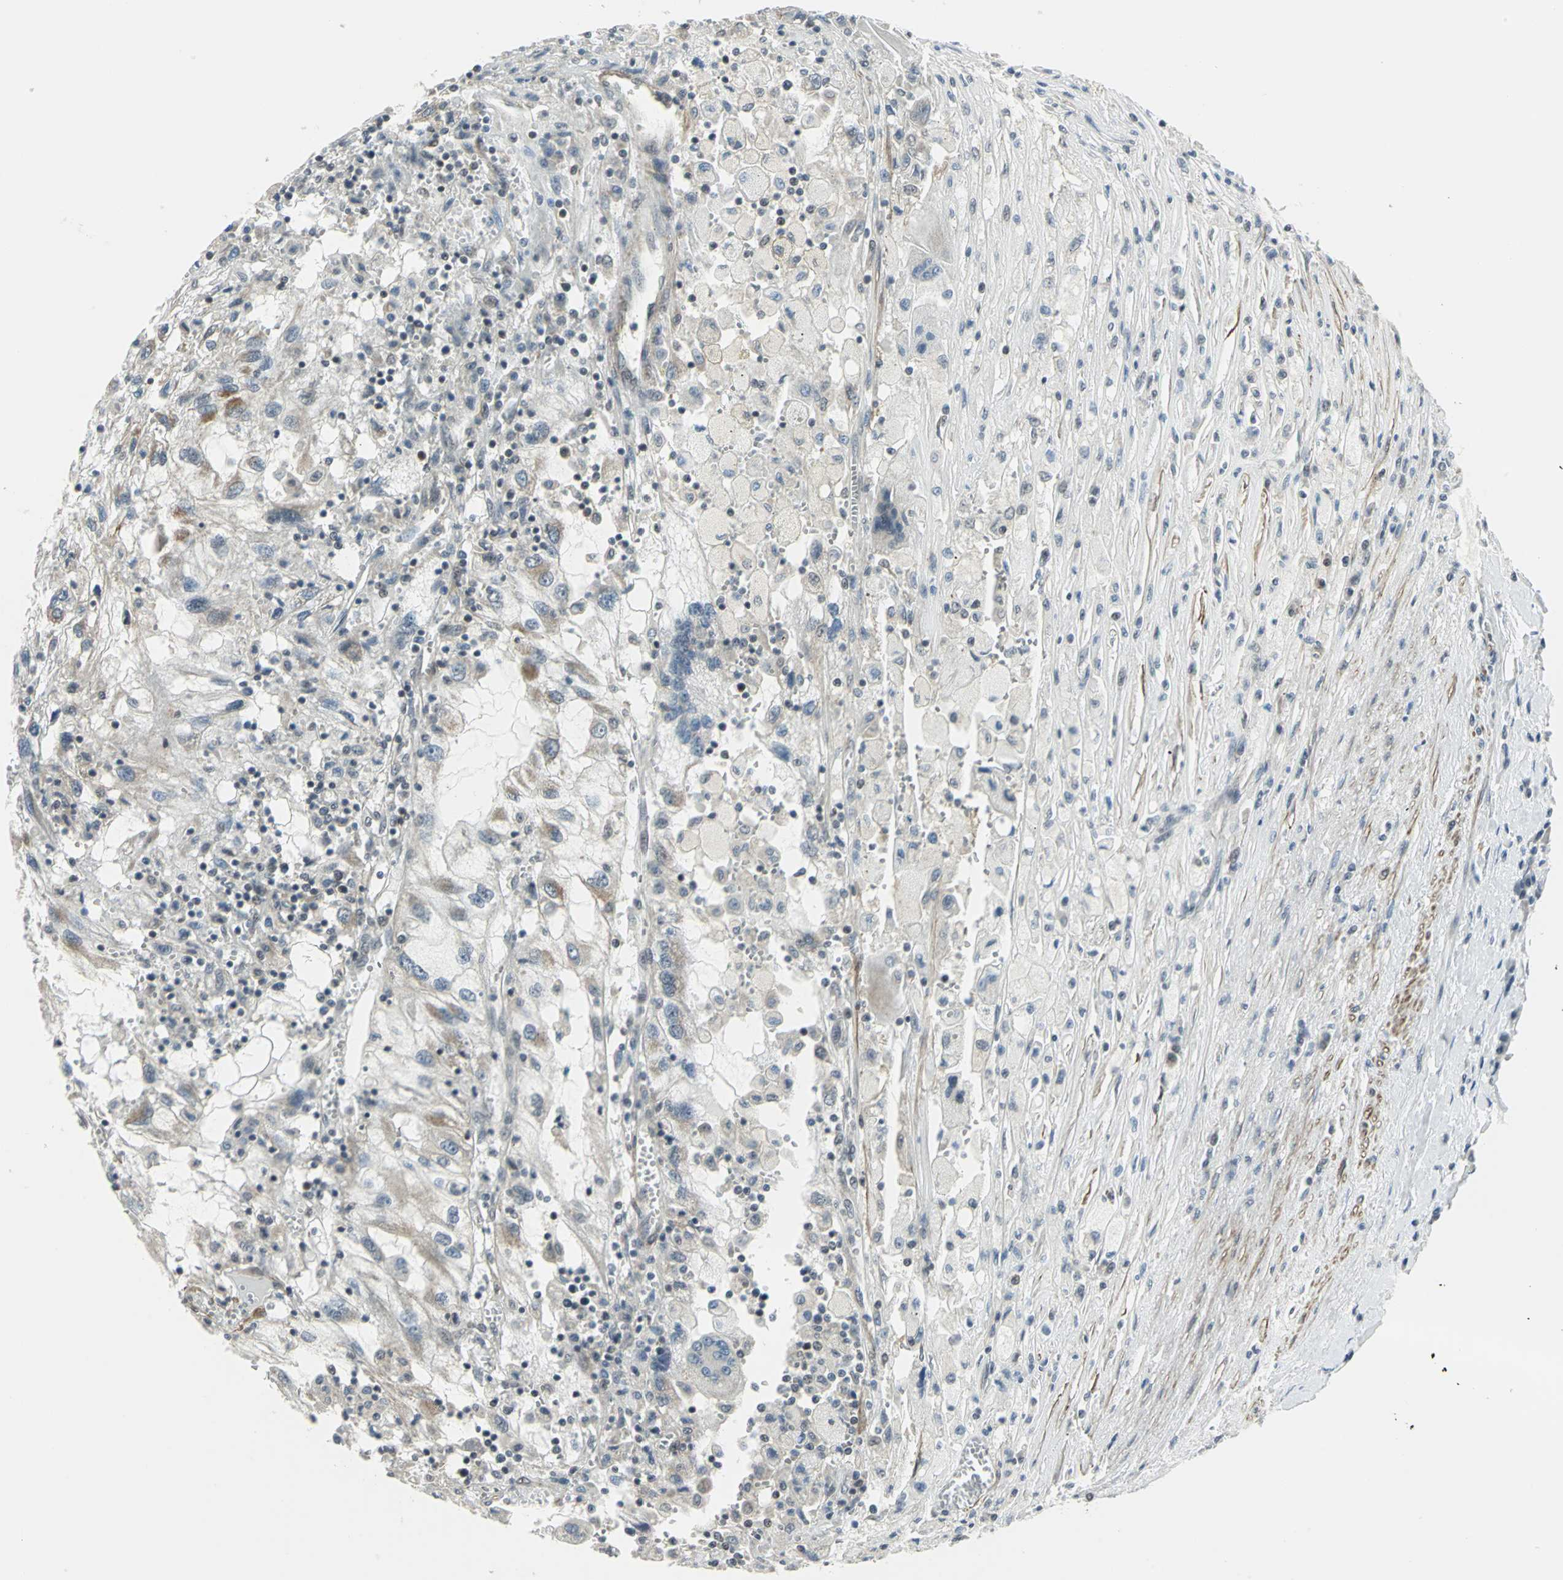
{"staining": {"intensity": "weak", "quantity": "25%-75%", "location": "cytoplasmic/membranous"}, "tissue": "renal cancer", "cell_type": "Tumor cells", "image_type": "cancer", "snomed": [{"axis": "morphology", "description": "Normal tissue, NOS"}, {"axis": "morphology", "description": "Adenocarcinoma, NOS"}, {"axis": "topography", "description": "Kidney"}], "caption": "An image of renal adenocarcinoma stained for a protein exhibits weak cytoplasmic/membranous brown staining in tumor cells.", "gene": "MTA1", "patient": {"sex": "male", "age": 71}}